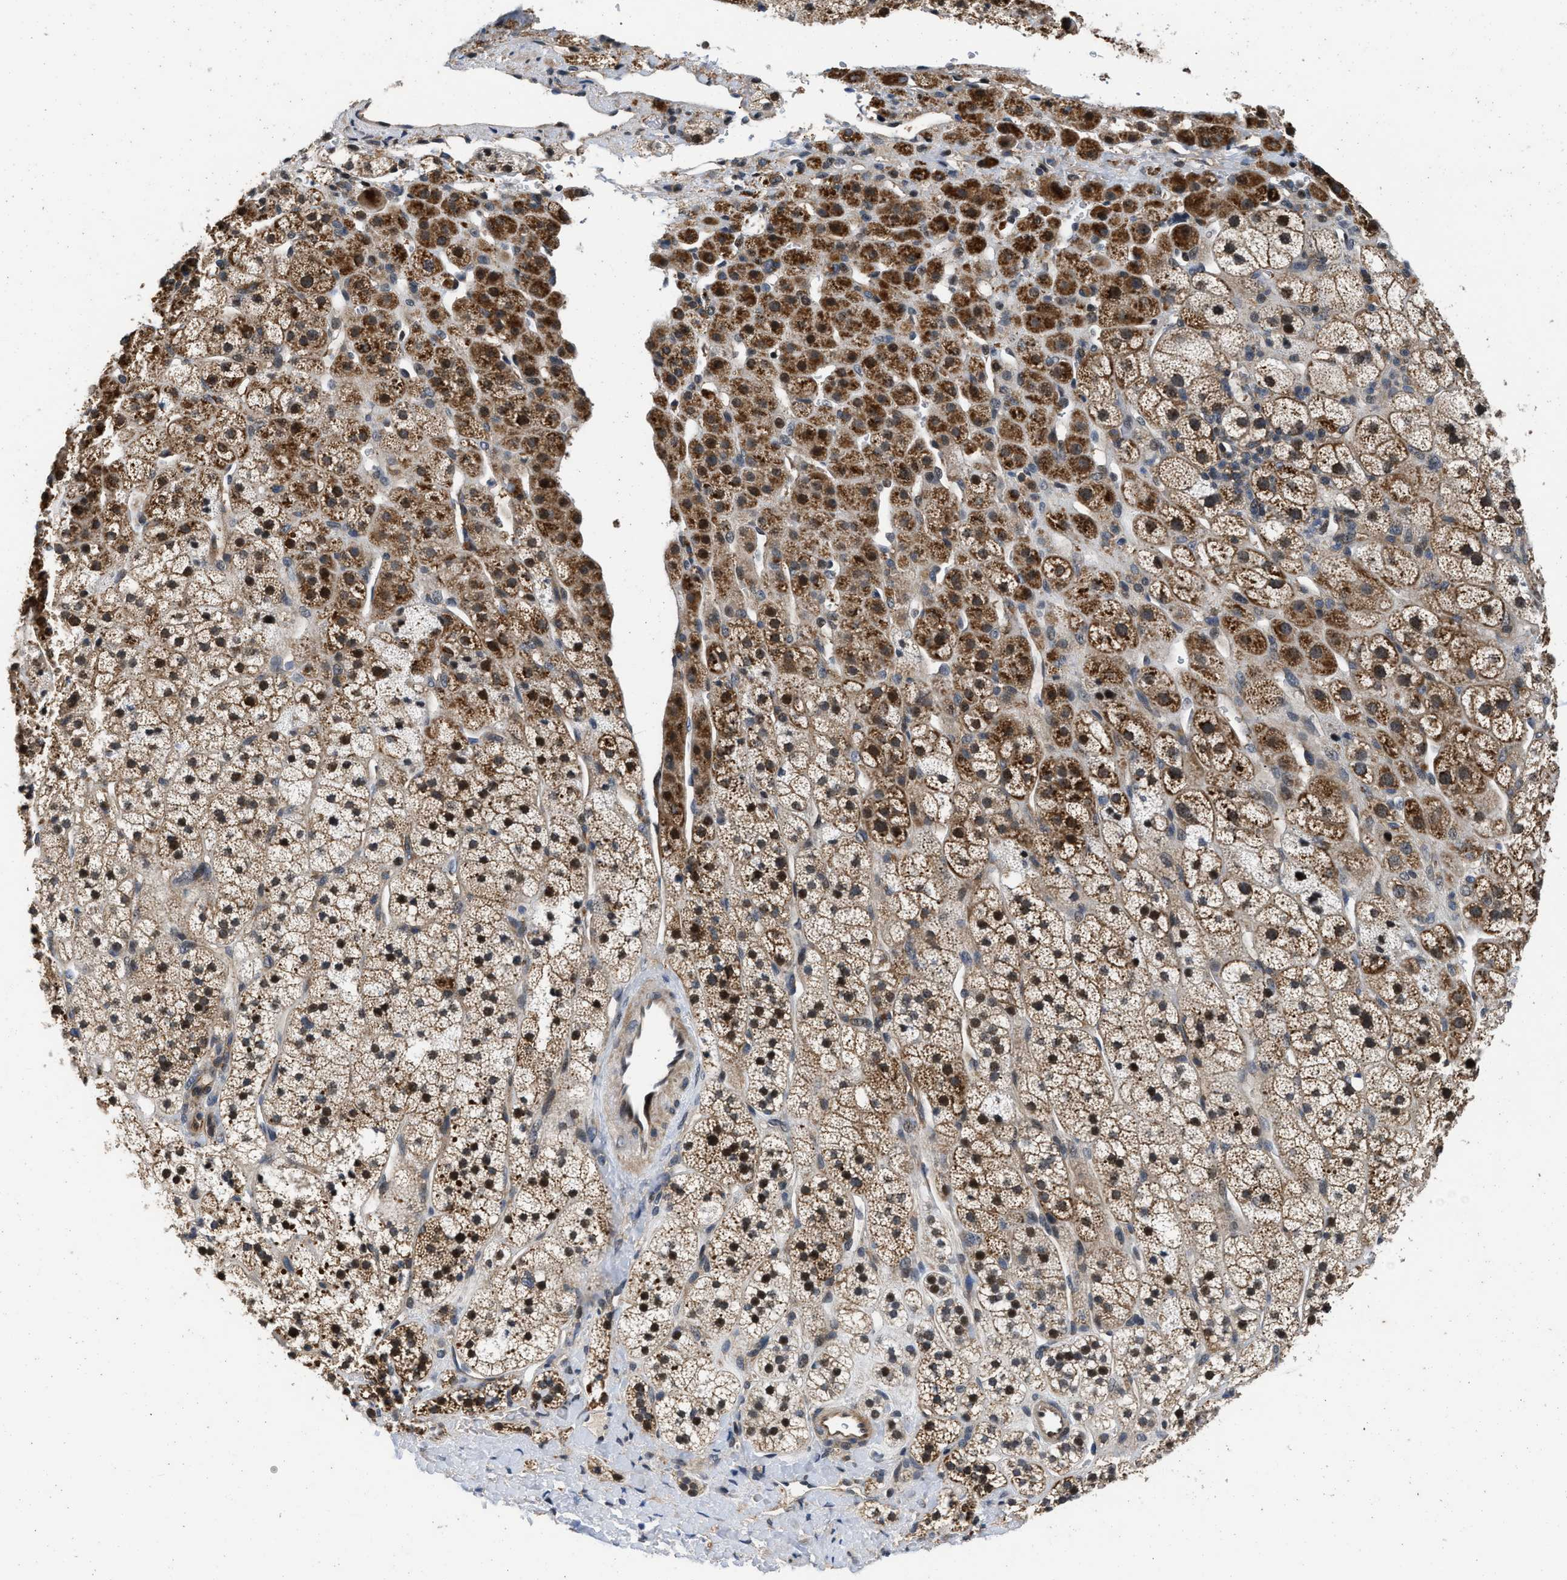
{"staining": {"intensity": "strong", "quantity": ">75%", "location": "cytoplasmic/membranous"}, "tissue": "adrenal gland", "cell_type": "Glandular cells", "image_type": "normal", "snomed": [{"axis": "morphology", "description": "Normal tissue, NOS"}, {"axis": "topography", "description": "Adrenal gland"}], "caption": "The immunohistochemical stain labels strong cytoplasmic/membranous positivity in glandular cells of normal adrenal gland.", "gene": "PRDM14", "patient": {"sex": "male", "age": 56}}